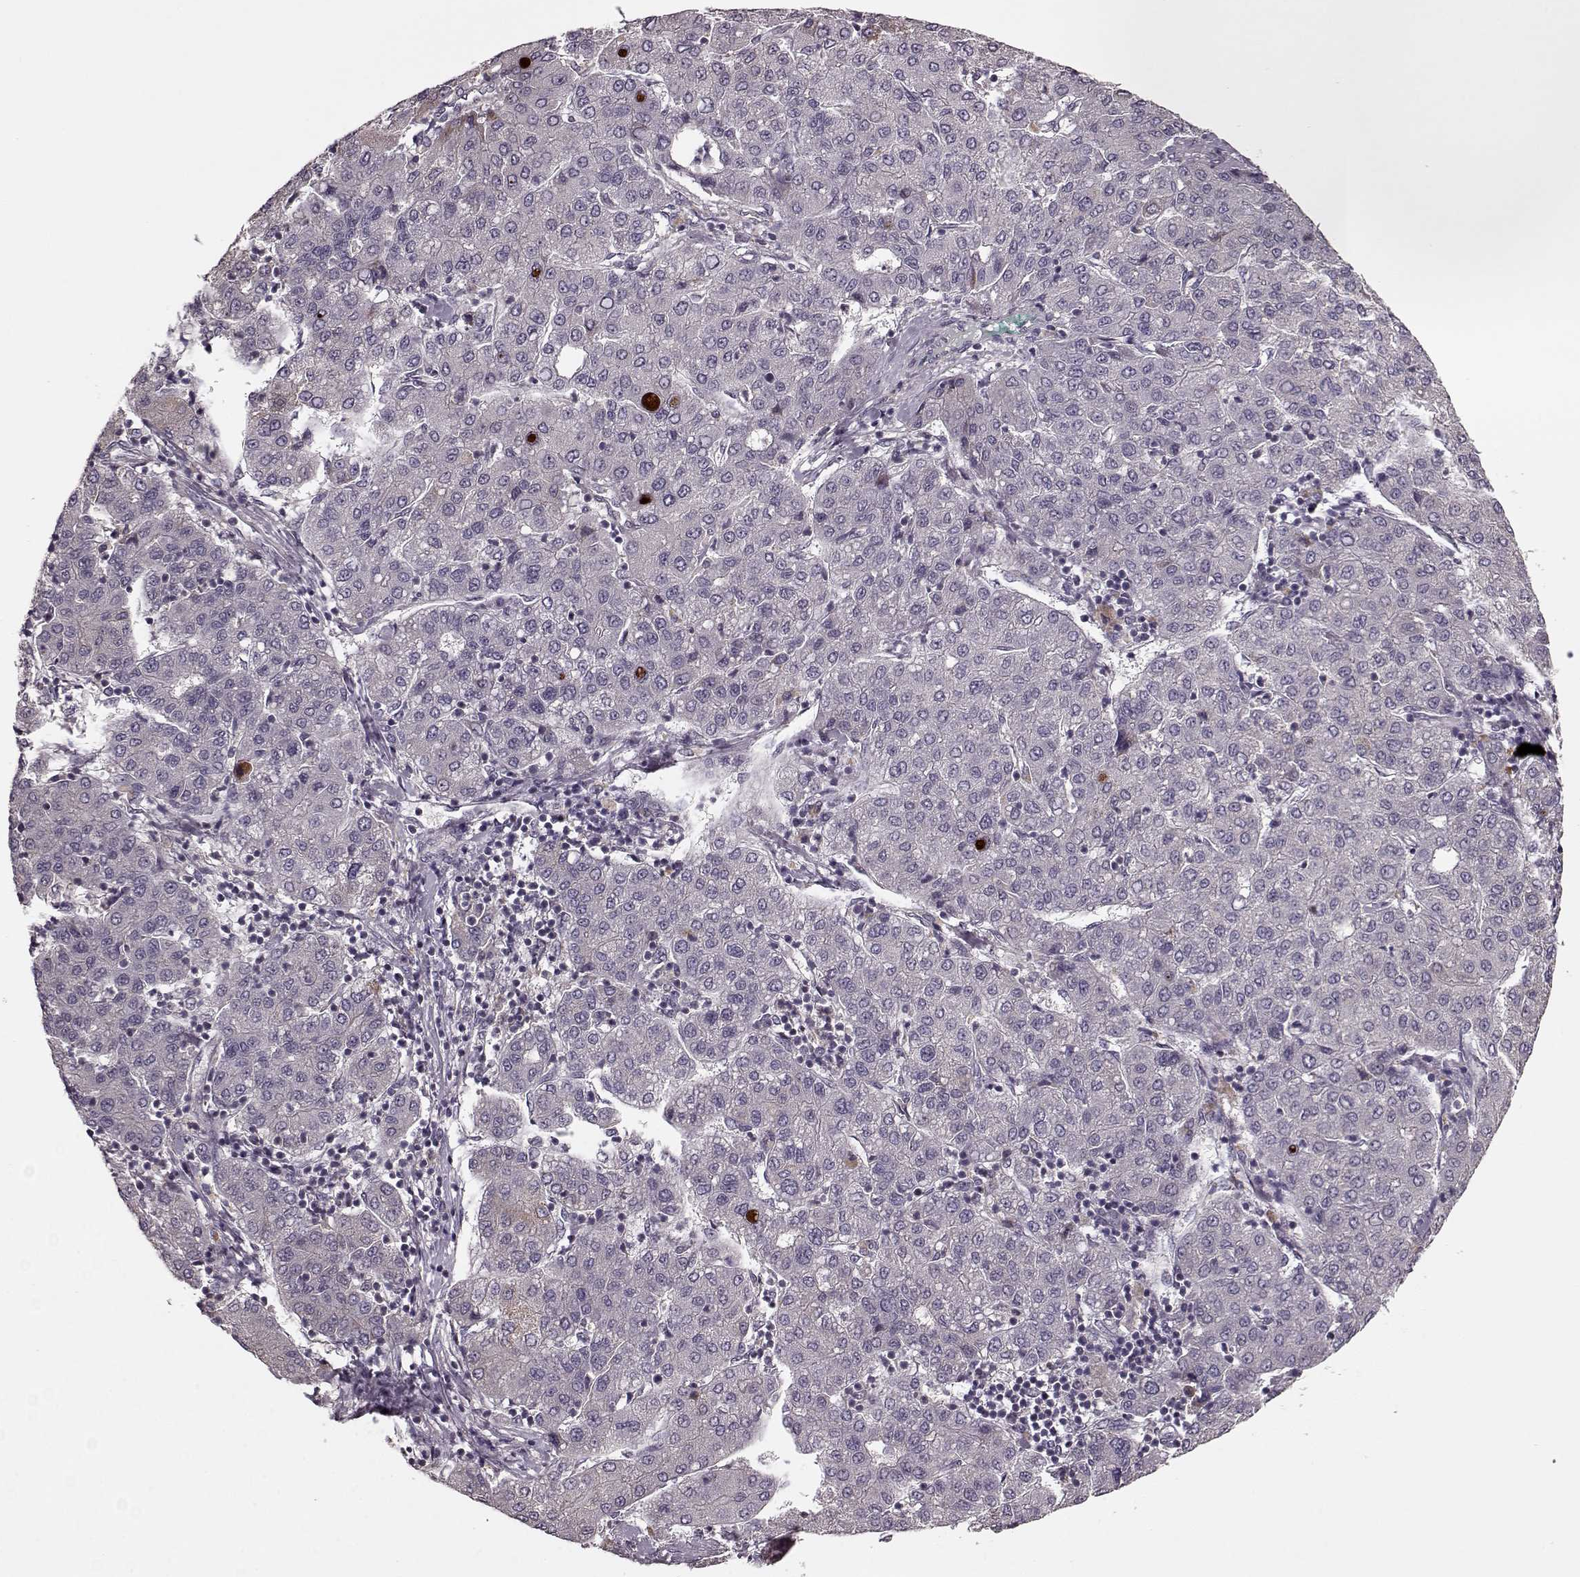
{"staining": {"intensity": "negative", "quantity": "none", "location": "none"}, "tissue": "liver cancer", "cell_type": "Tumor cells", "image_type": "cancer", "snomed": [{"axis": "morphology", "description": "Carcinoma, Hepatocellular, NOS"}, {"axis": "topography", "description": "Liver"}], "caption": "This is a photomicrograph of immunohistochemistry staining of hepatocellular carcinoma (liver), which shows no expression in tumor cells. Nuclei are stained in blue.", "gene": "SLAIN2", "patient": {"sex": "male", "age": 65}}